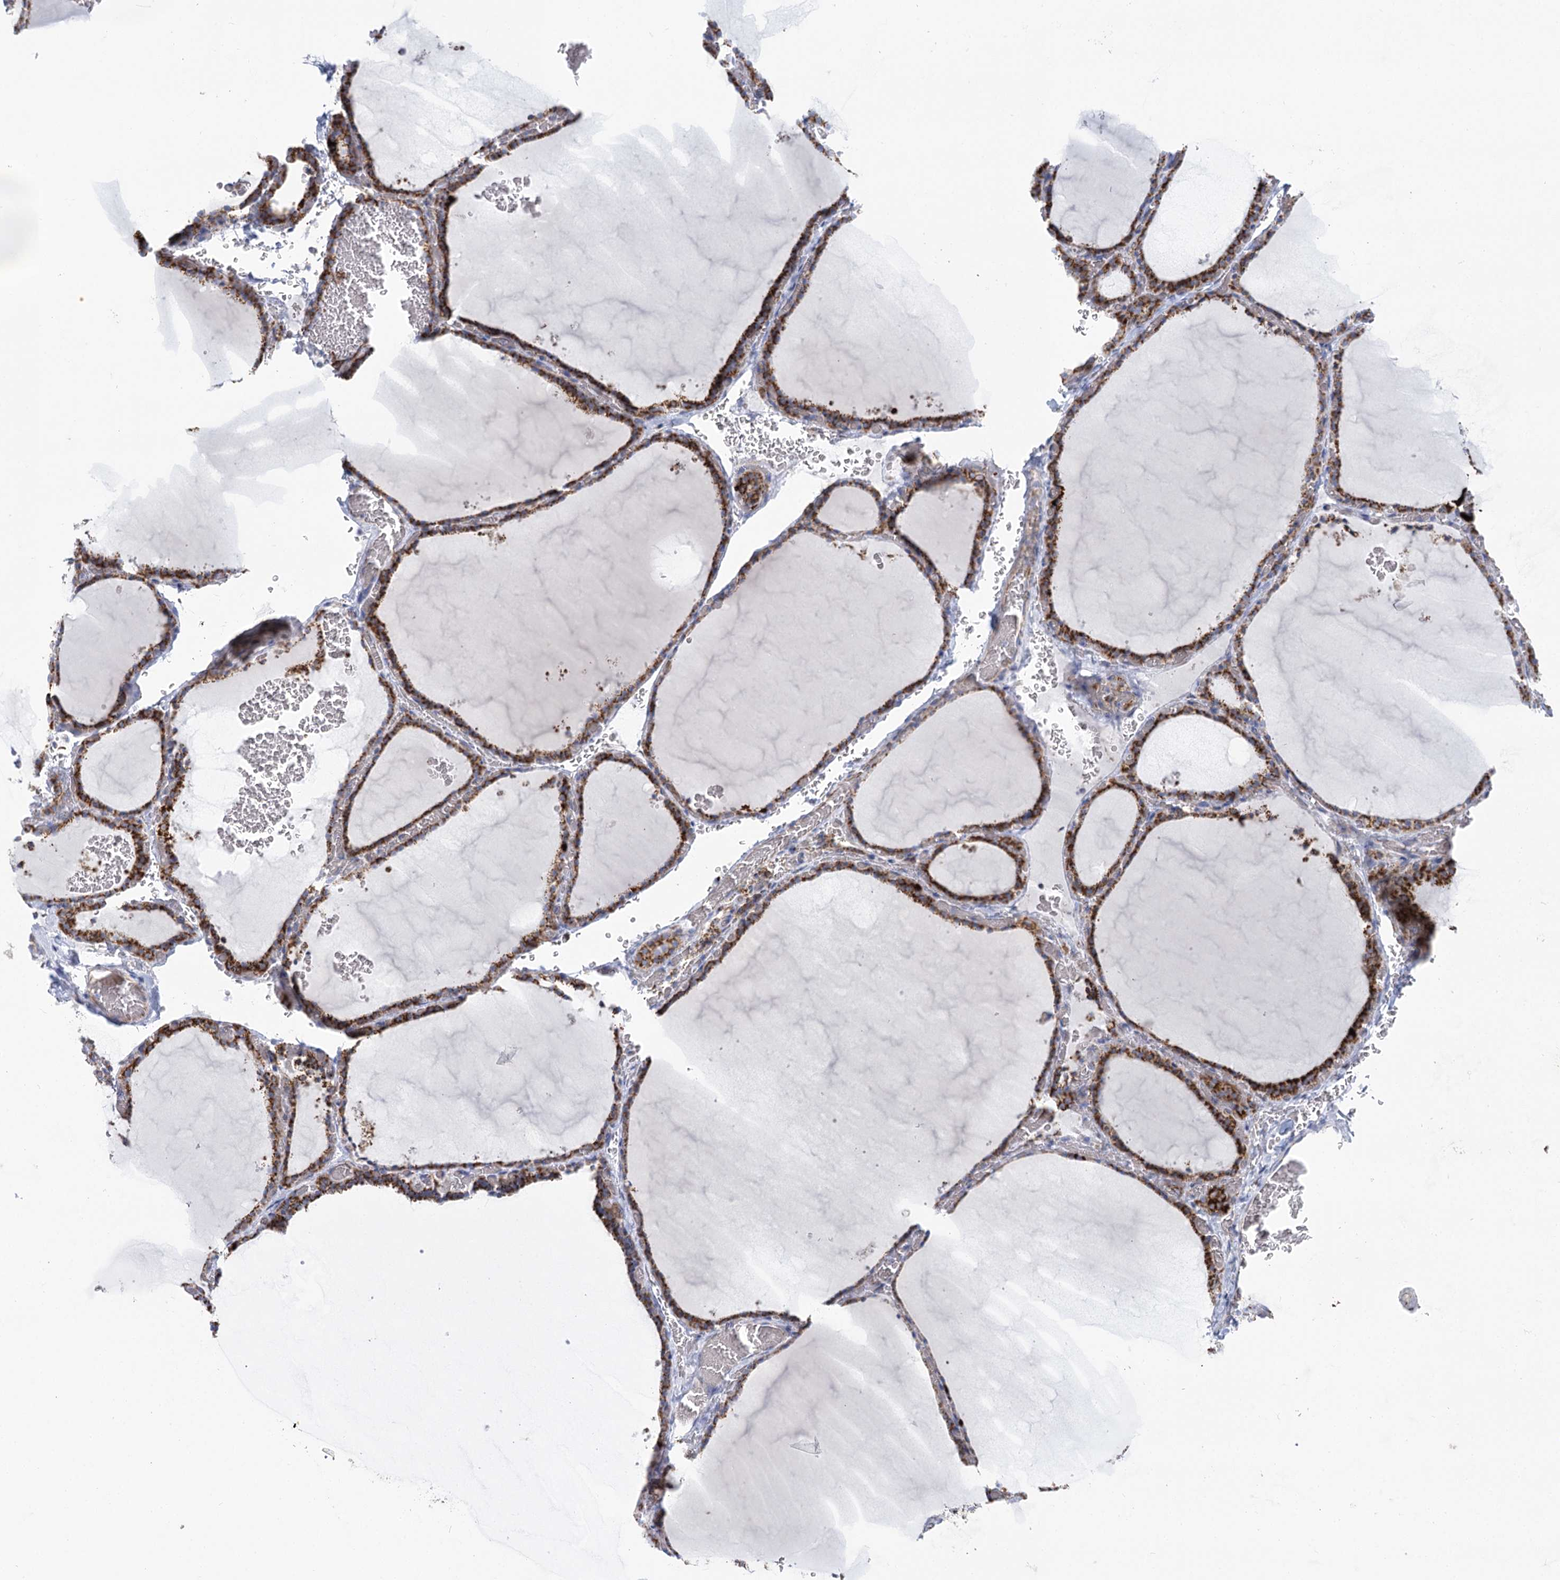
{"staining": {"intensity": "strong", "quantity": ">75%", "location": "cytoplasmic/membranous"}, "tissue": "thyroid gland", "cell_type": "Glandular cells", "image_type": "normal", "snomed": [{"axis": "morphology", "description": "Normal tissue, NOS"}, {"axis": "topography", "description": "Thyroid gland"}], "caption": "Thyroid gland stained with DAB immunohistochemistry displays high levels of strong cytoplasmic/membranous expression in about >75% of glandular cells.", "gene": "DHTKD1", "patient": {"sex": "female", "age": 39}}